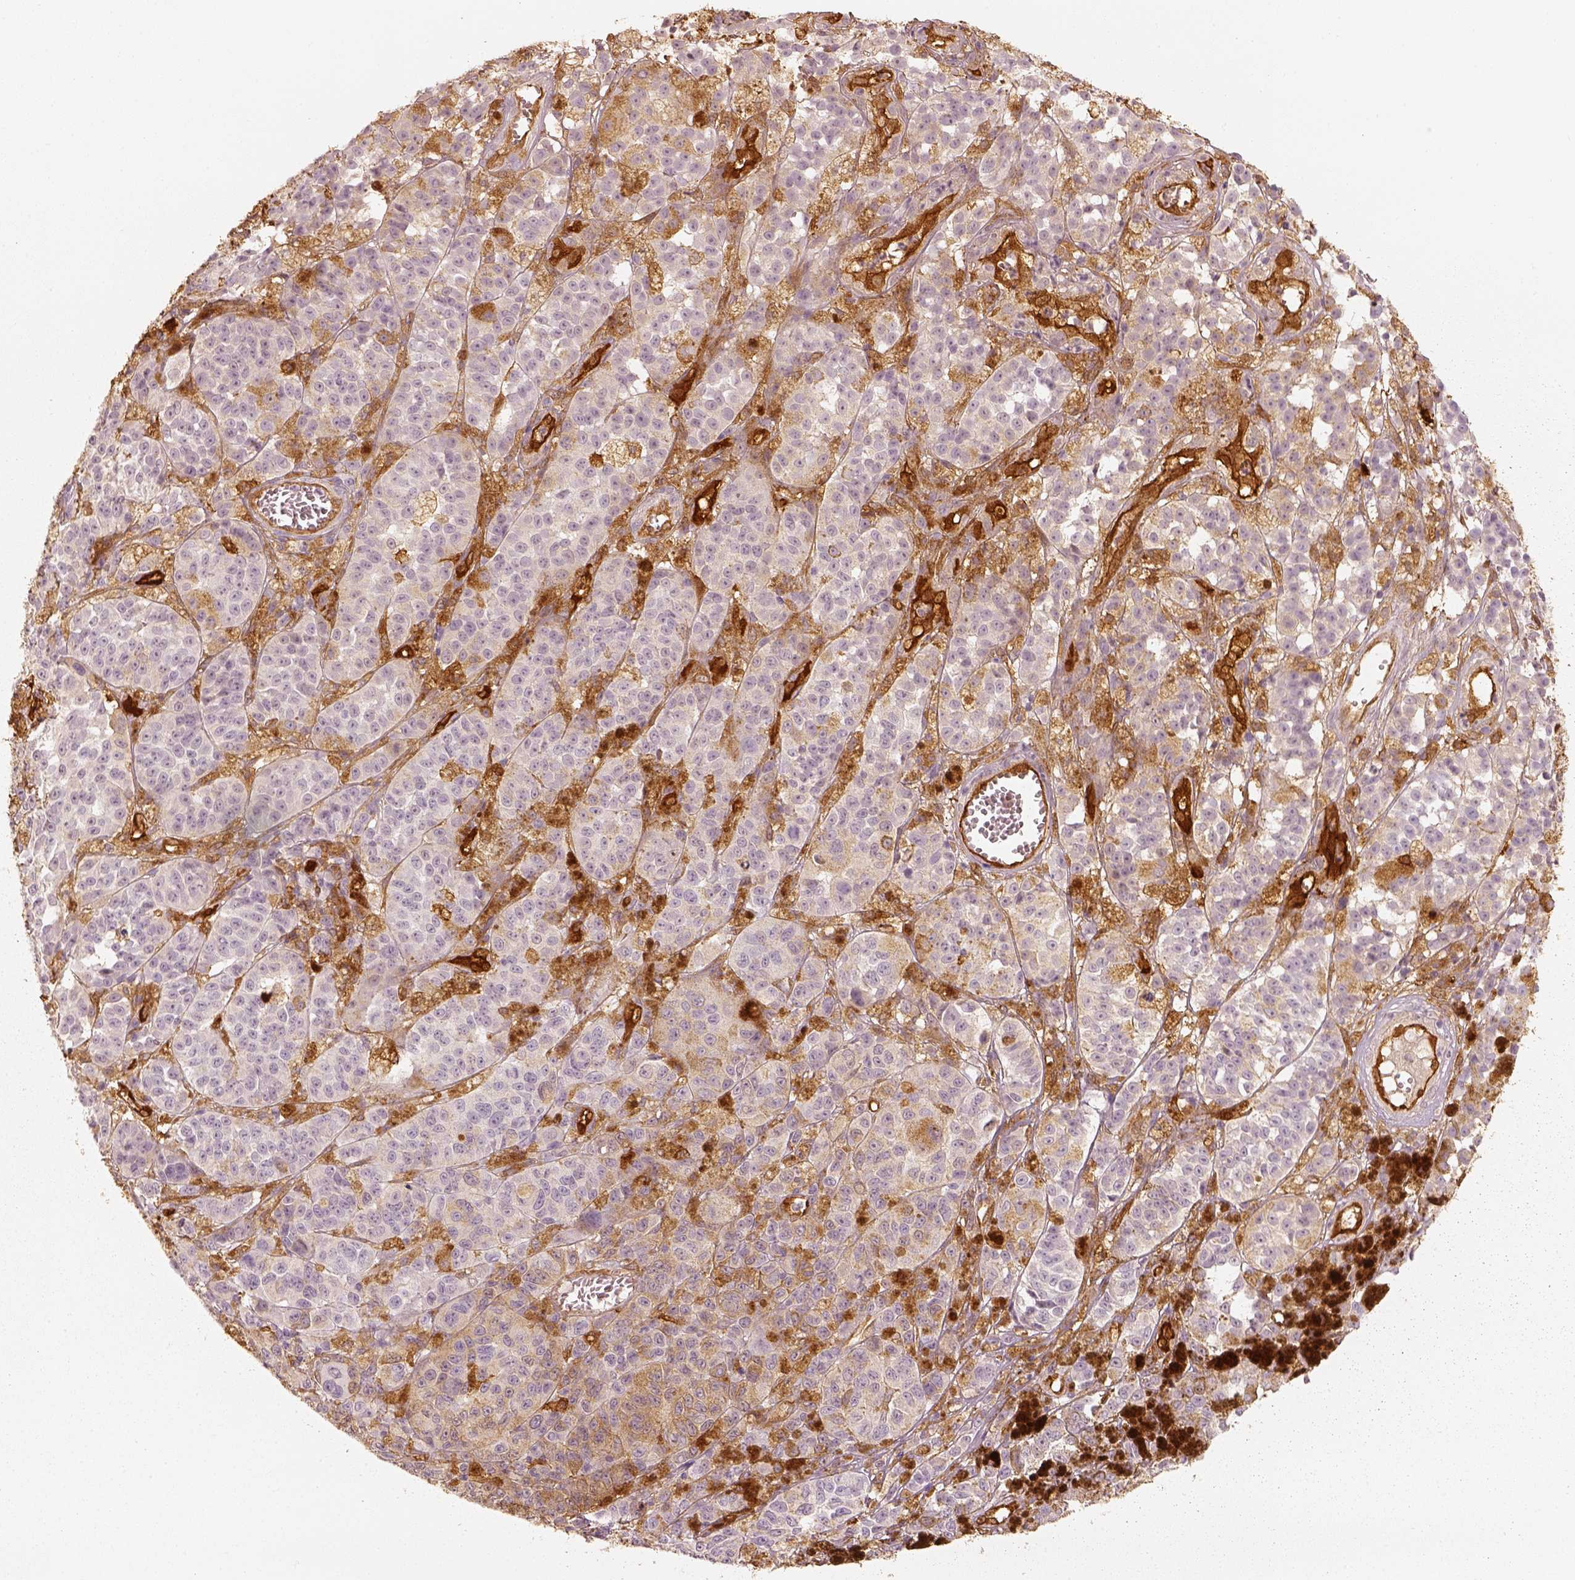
{"staining": {"intensity": "negative", "quantity": "none", "location": "none"}, "tissue": "melanoma", "cell_type": "Tumor cells", "image_type": "cancer", "snomed": [{"axis": "morphology", "description": "Malignant melanoma, NOS"}, {"axis": "topography", "description": "Skin"}], "caption": "An image of human melanoma is negative for staining in tumor cells.", "gene": "FSCN1", "patient": {"sex": "female", "age": 58}}